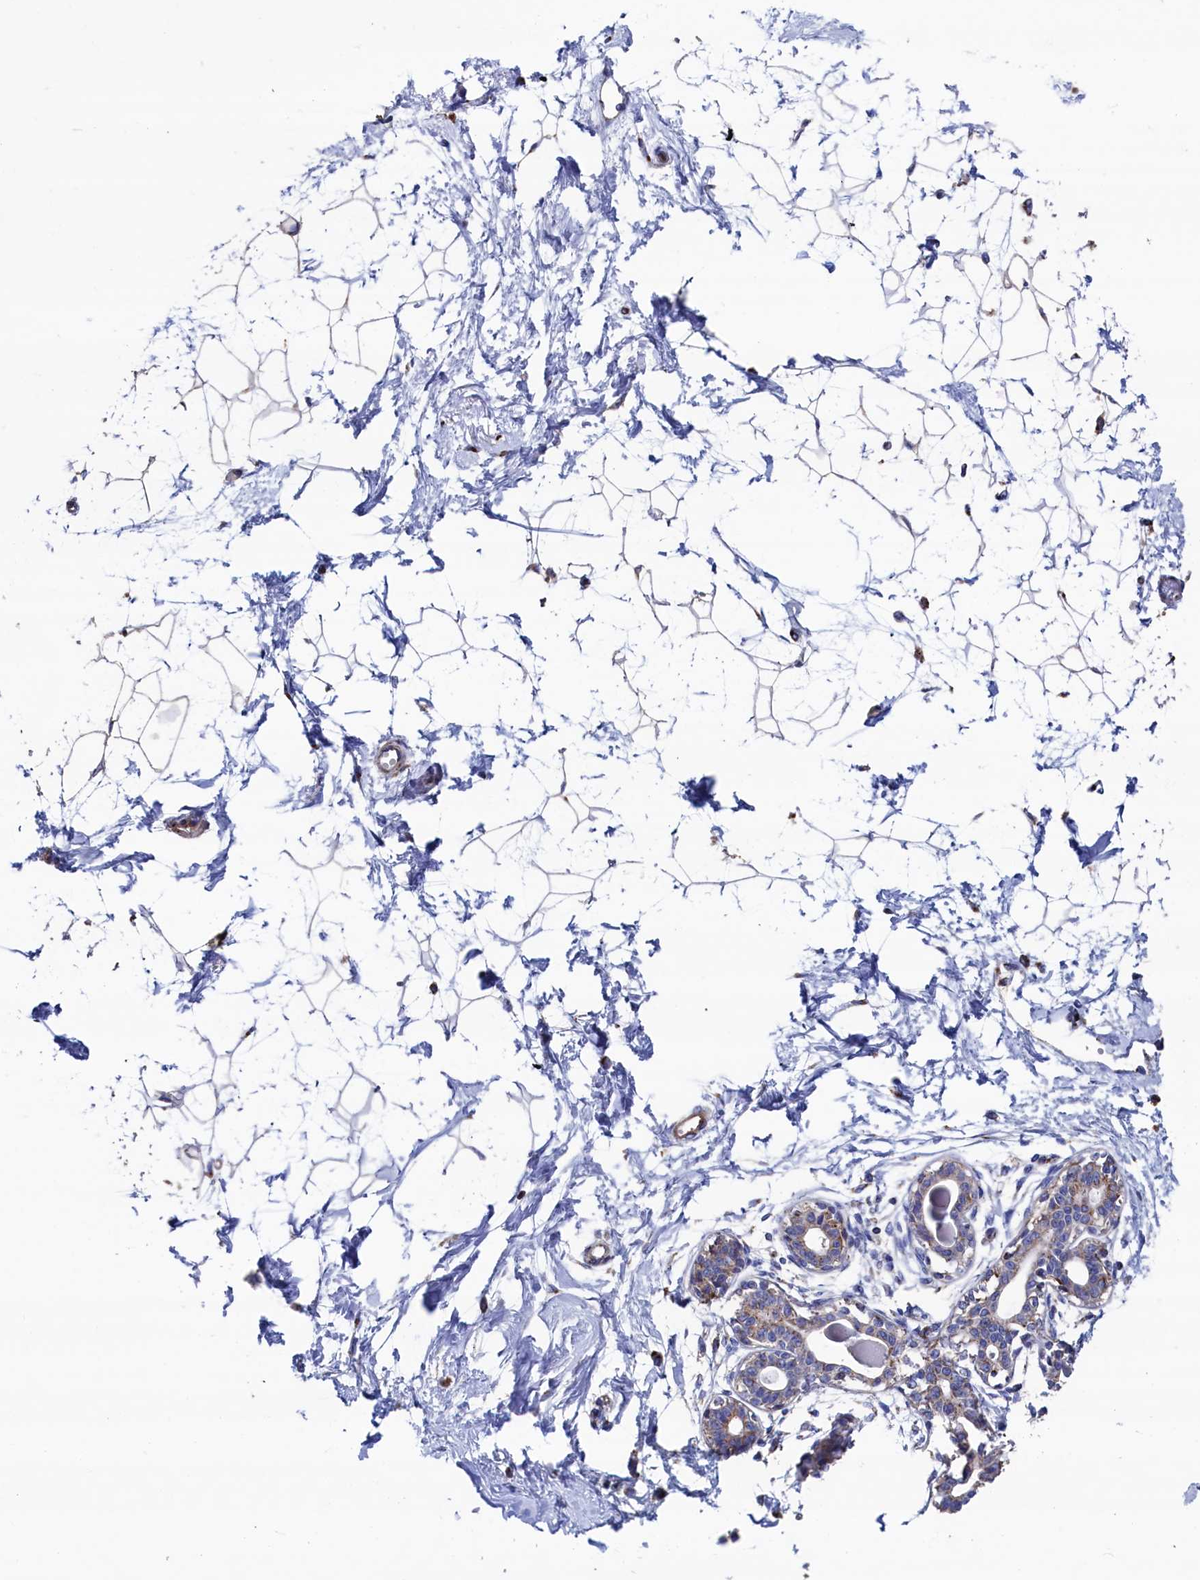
{"staining": {"intensity": "negative", "quantity": "none", "location": "none"}, "tissue": "breast", "cell_type": "Adipocytes", "image_type": "normal", "snomed": [{"axis": "morphology", "description": "Normal tissue, NOS"}, {"axis": "topography", "description": "Breast"}], "caption": "Adipocytes show no significant protein positivity in normal breast. (DAB (3,3'-diaminobenzidine) immunohistochemistry (IHC) with hematoxylin counter stain).", "gene": "PRRC1", "patient": {"sex": "female", "age": 45}}